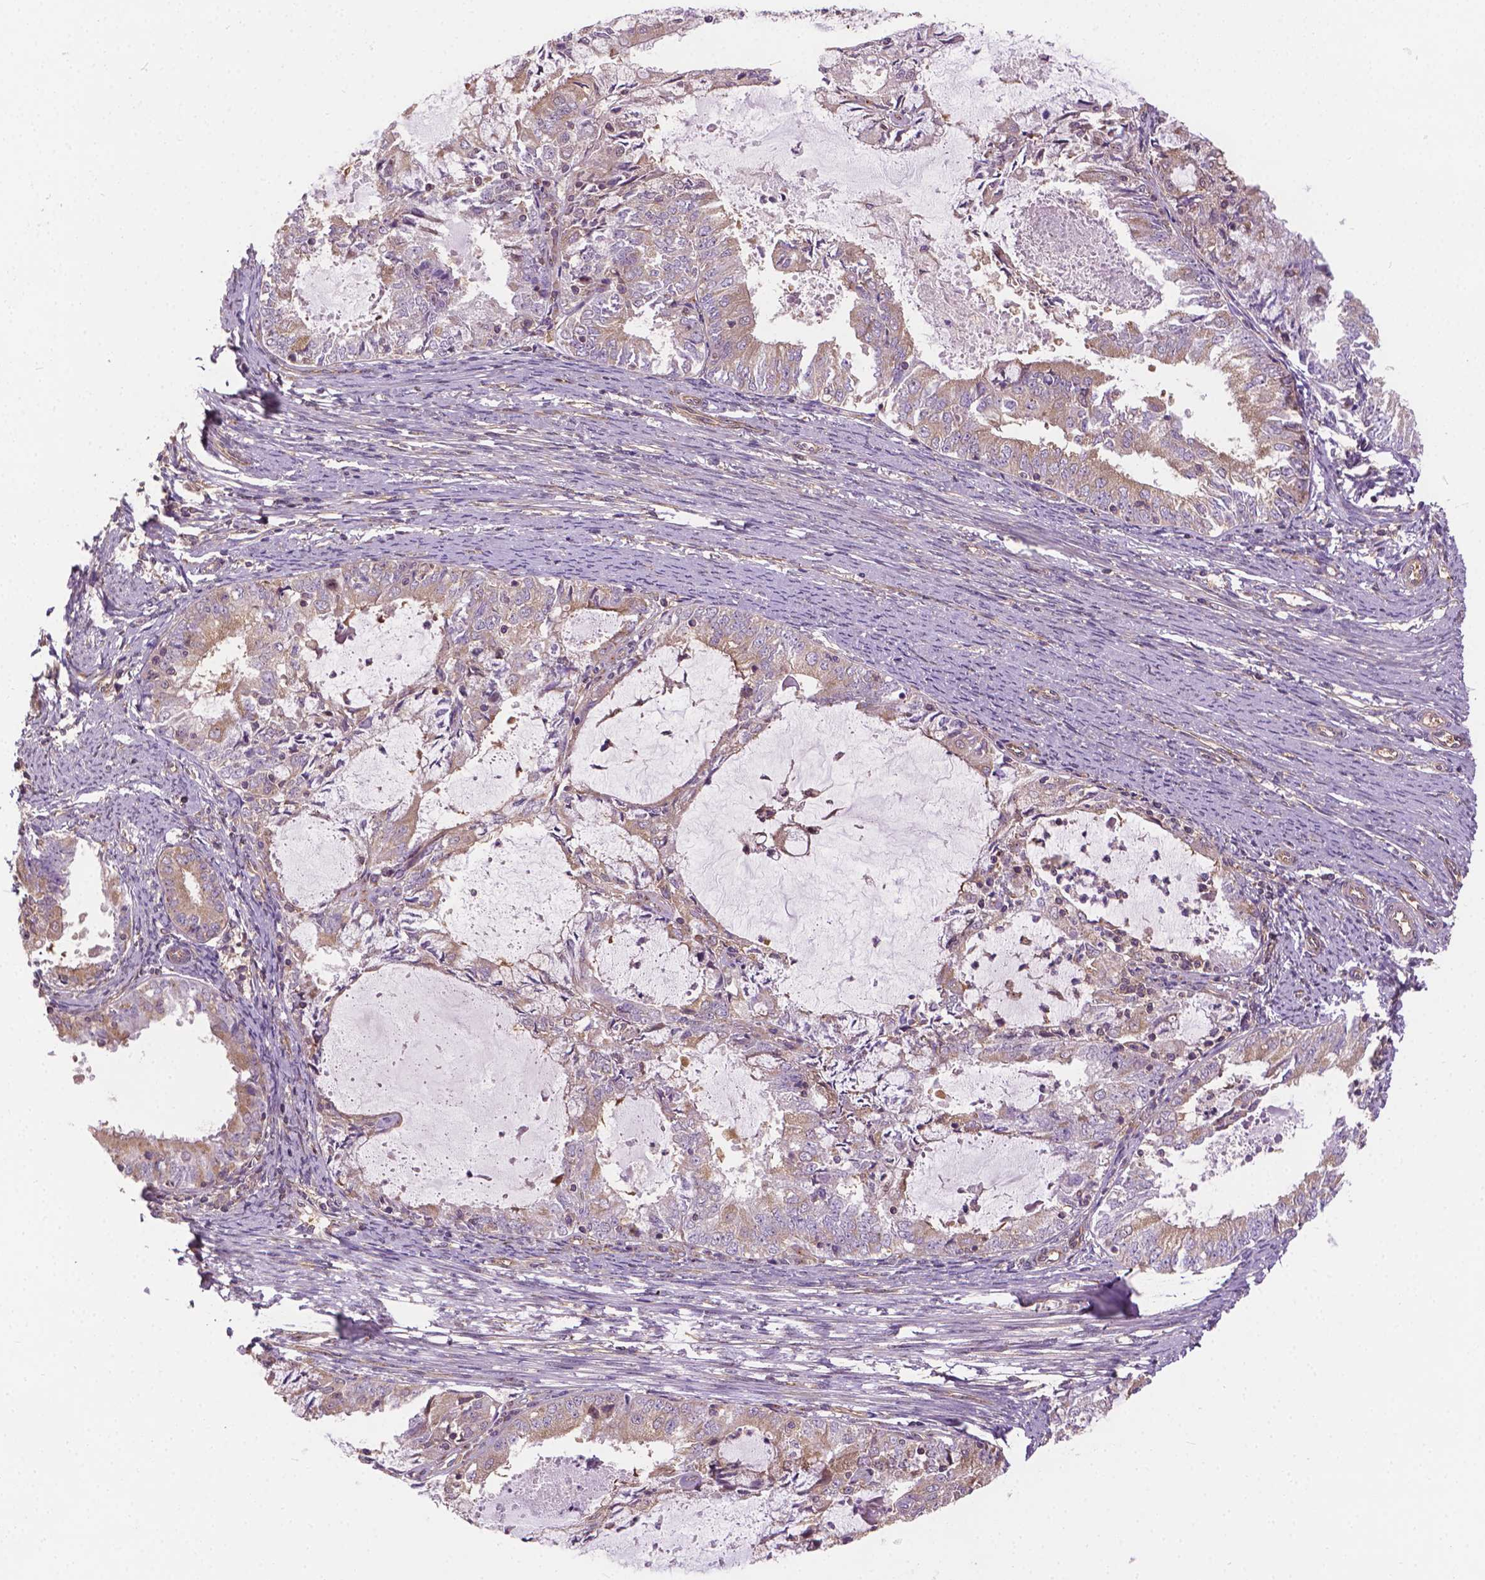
{"staining": {"intensity": "weak", "quantity": ">75%", "location": "cytoplasmic/membranous"}, "tissue": "endometrial cancer", "cell_type": "Tumor cells", "image_type": "cancer", "snomed": [{"axis": "morphology", "description": "Adenocarcinoma, NOS"}, {"axis": "topography", "description": "Endometrium"}], "caption": "Adenocarcinoma (endometrial) stained with a brown dye displays weak cytoplasmic/membranous positive staining in approximately >75% of tumor cells.", "gene": "MZT1", "patient": {"sex": "female", "age": 57}}